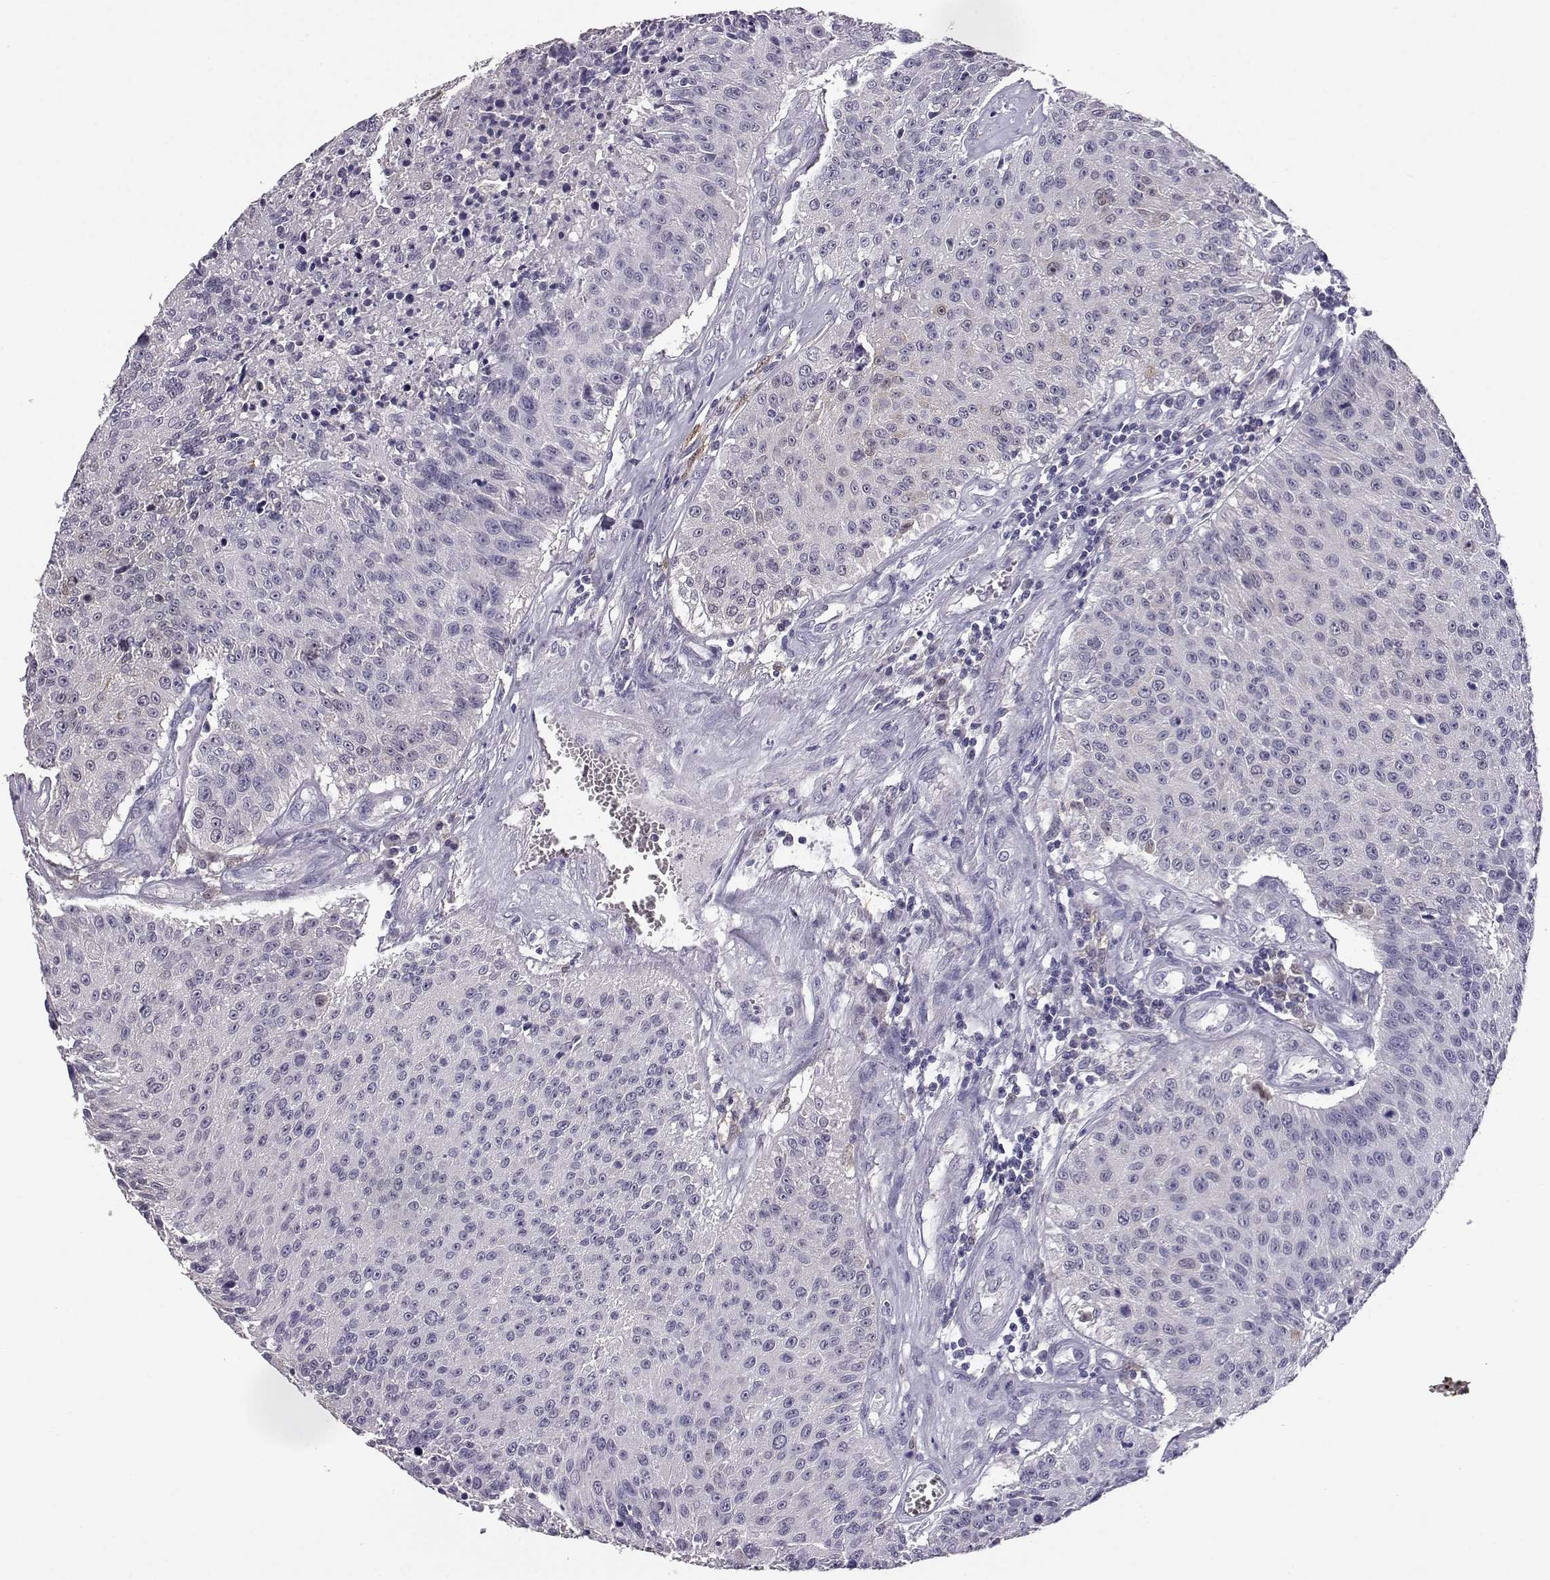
{"staining": {"intensity": "negative", "quantity": "none", "location": "none"}, "tissue": "urothelial cancer", "cell_type": "Tumor cells", "image_type": "cancer", "snomed": [{"axis": "morphology", "description": "Urothelial carcinoma, NOS"}, {"axis": "topography", "description": "Urinary bladder"}], "caption": "Immunohistochemical staining of human urothelial cancer reveals no significant staining in tumor cells. (Stains: DAB IHC with hematoxylin counter stain, Microscopy: brightfield microscopy at high magnification).", "gene": "AKR1B1", "patient": {"sex": "male", "age": 55}}